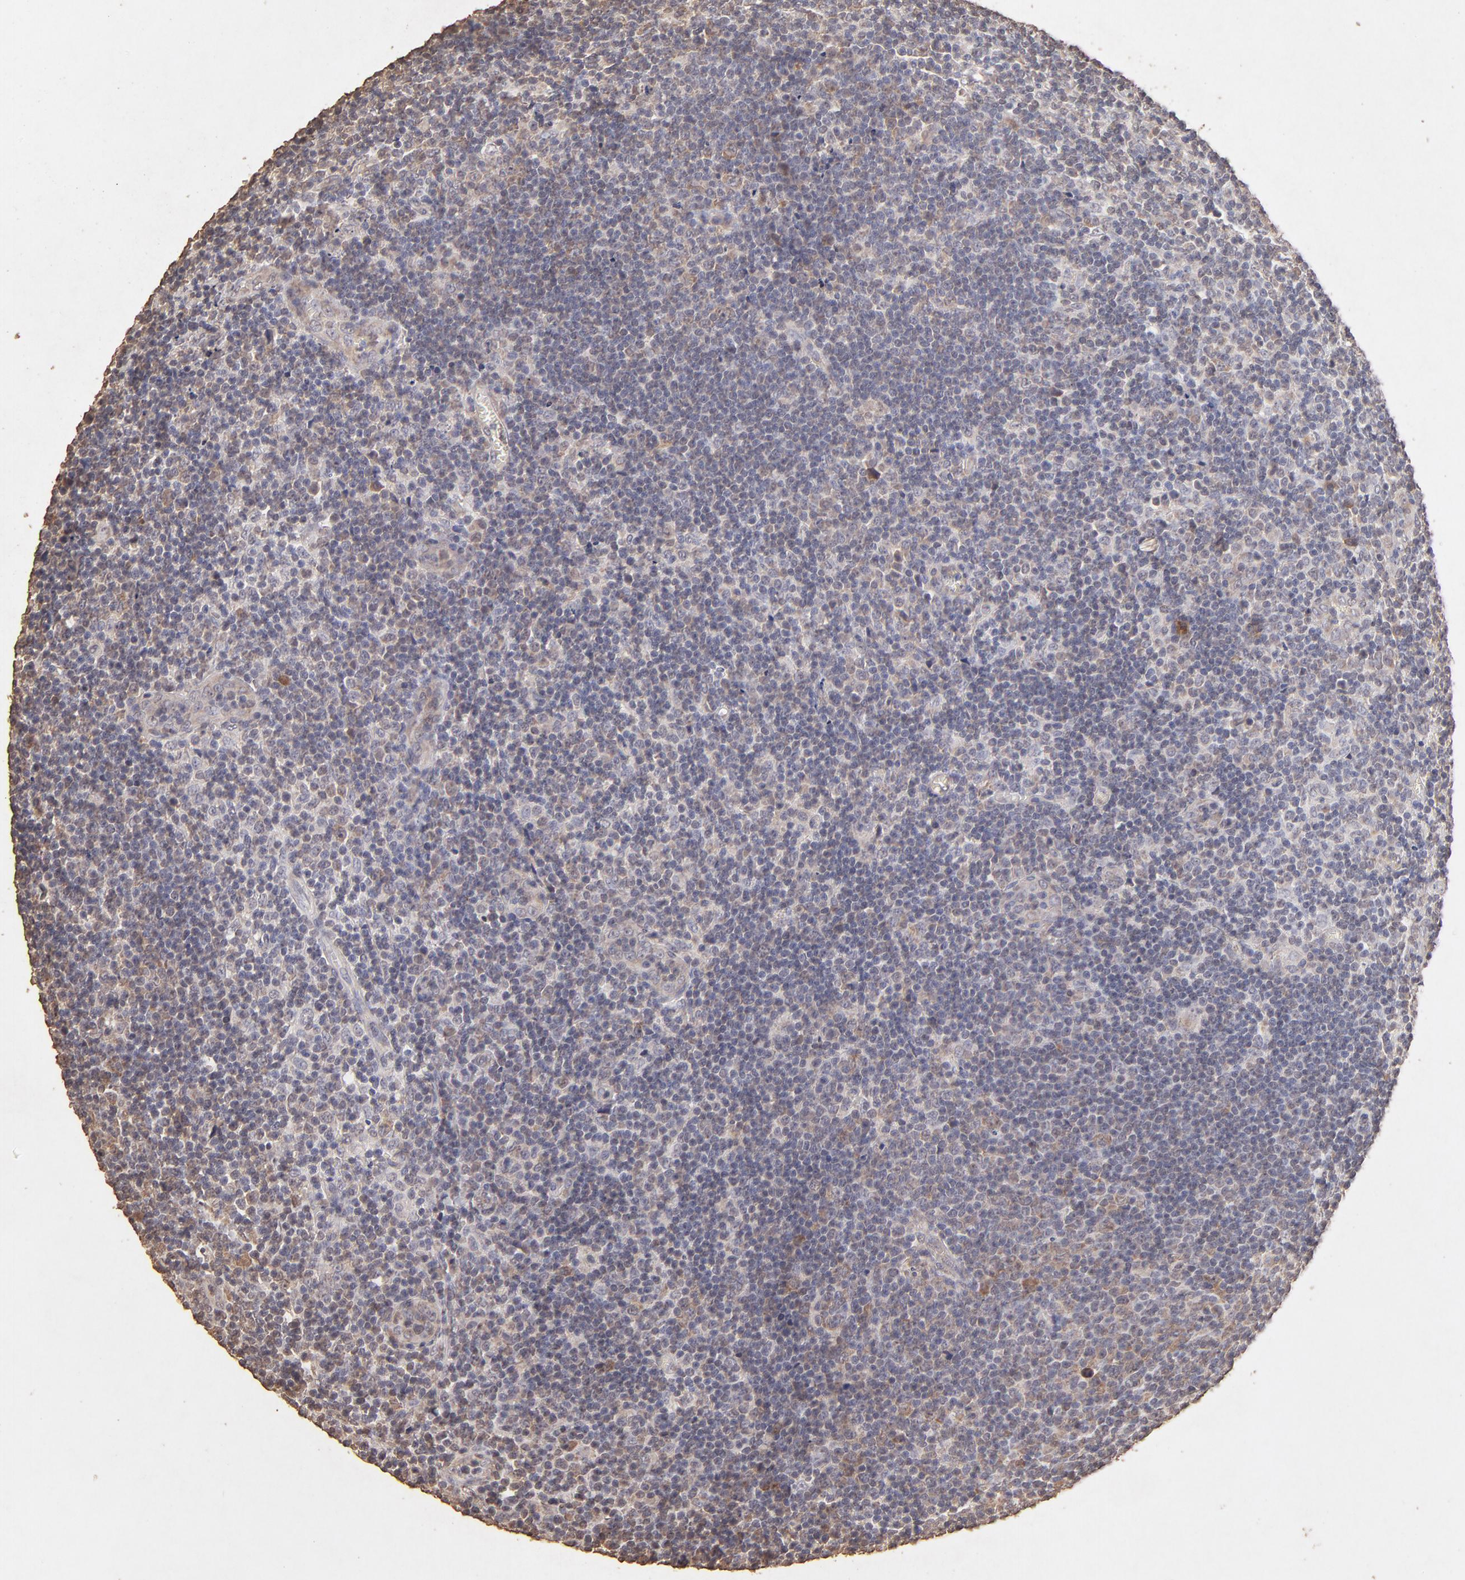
{"staining": {"intensity": "weak", "quantity": "25%-75%", "location": "cytoplasmic/membranous"}, "tissue": "lymphoma", "cell_type": "Tumor cells", "image_type": "cancer", "snomed": [{"axis": "morphology", "description": "Malignant lymphoma, non-Hodgkin's type, Low grade"}, {"axis": "topography", "description": "Lymph node"}], "caption": "Human malignant lymphoma, non-Hodgkin's type (low-grade) stained for a protein (brown) reveals weak cytoplasmic/membranous positive expression in approximately 25%-75% of tumor cells.", "gene": "OPHN1", "patient": {"sex": "male", "age": 74}}